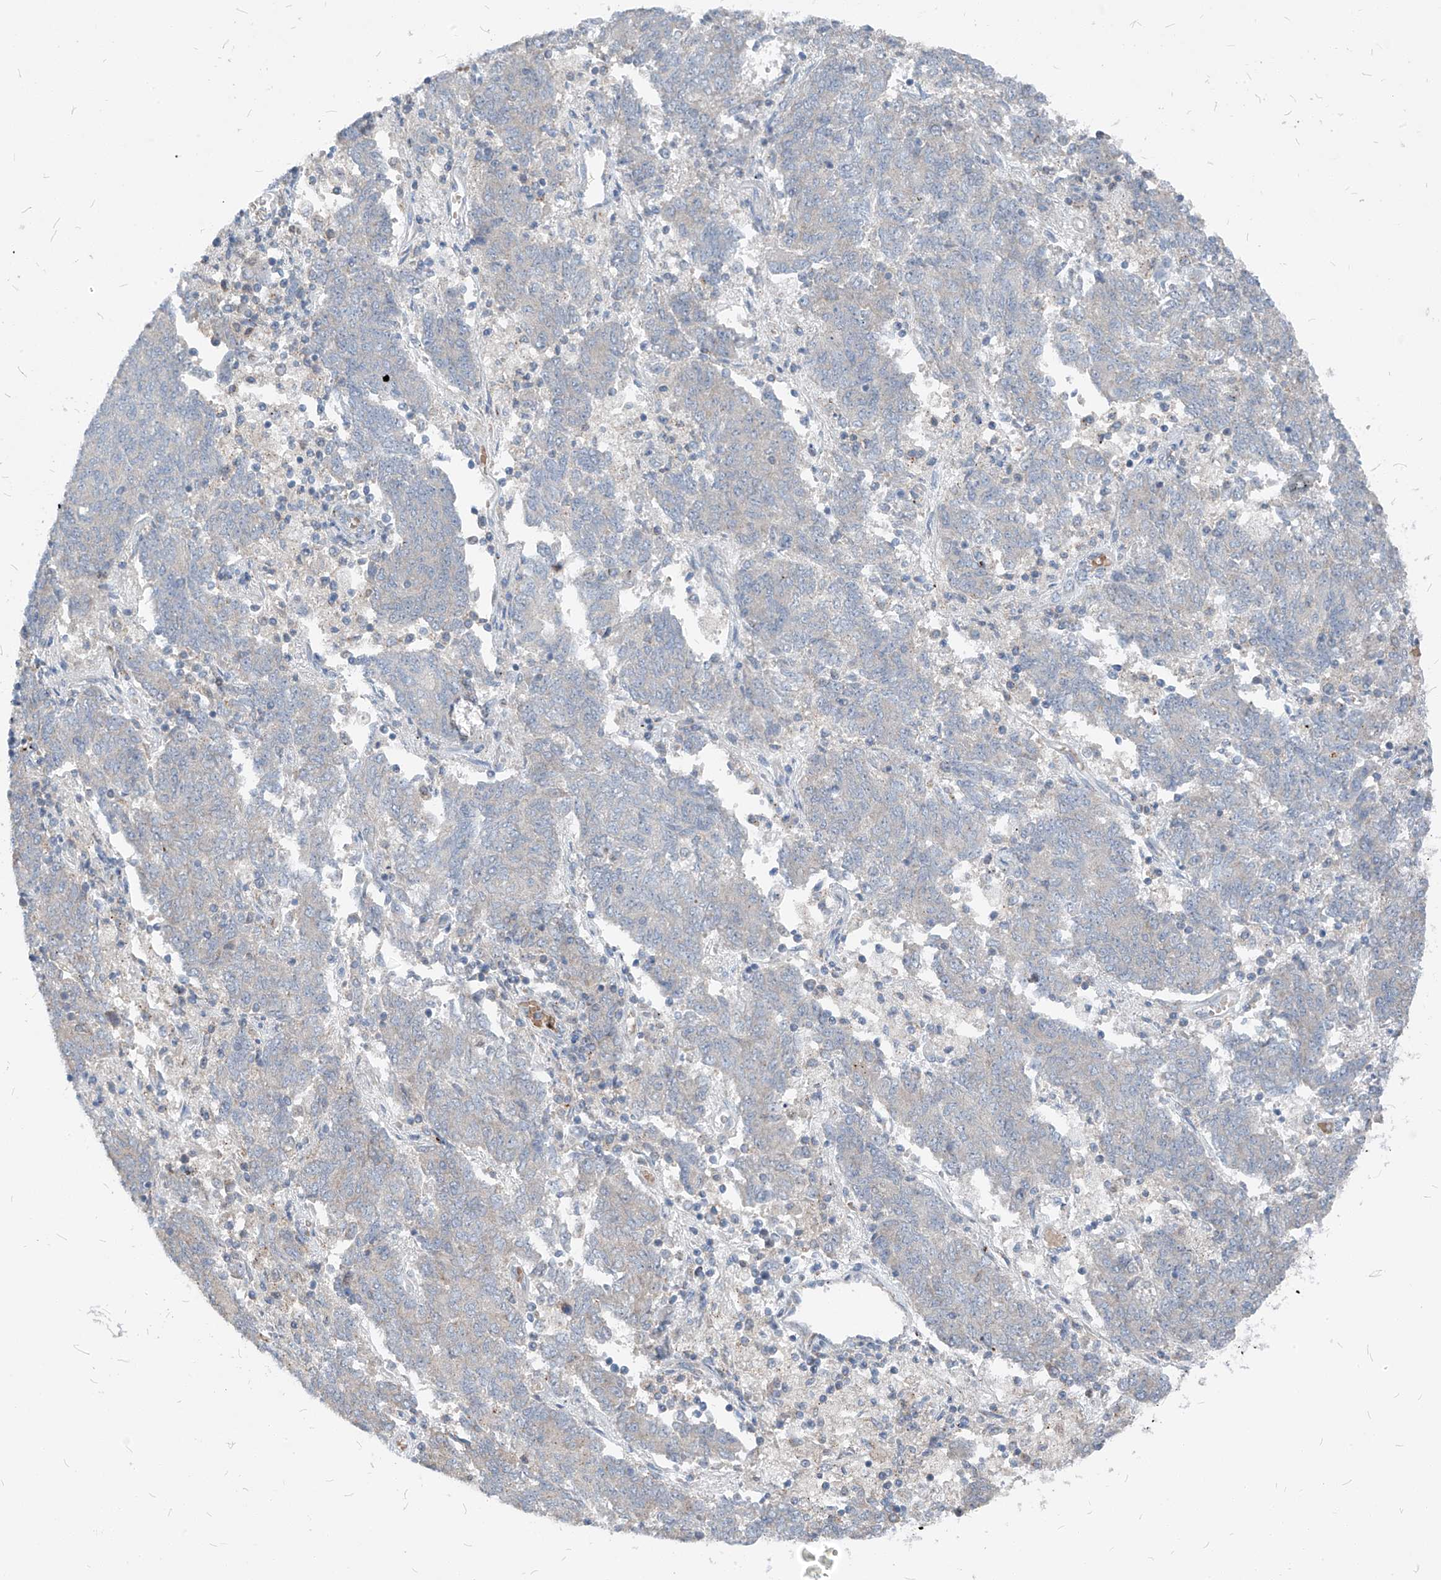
{"staining": {"intensity": "negative", "quantity": "none", "location": "none"}, "tissue": "endometrial cancer", "cell_type": "Tumor cells", "image_type": "cancer", "snomed": [{"axis": "morphology", "description": "Adenocarcinoma, NOS"}, {"axis": "topography", "description": "Endometrium"}], "caption": "Immunohistochemistry (IHC) image of endometrial adenocarcinoma stained for a protein (brown), which demonstrates no positivity in tumor cells.", "gene": "CHMP2B", "patient": {"sex": "female", "age": 80}}